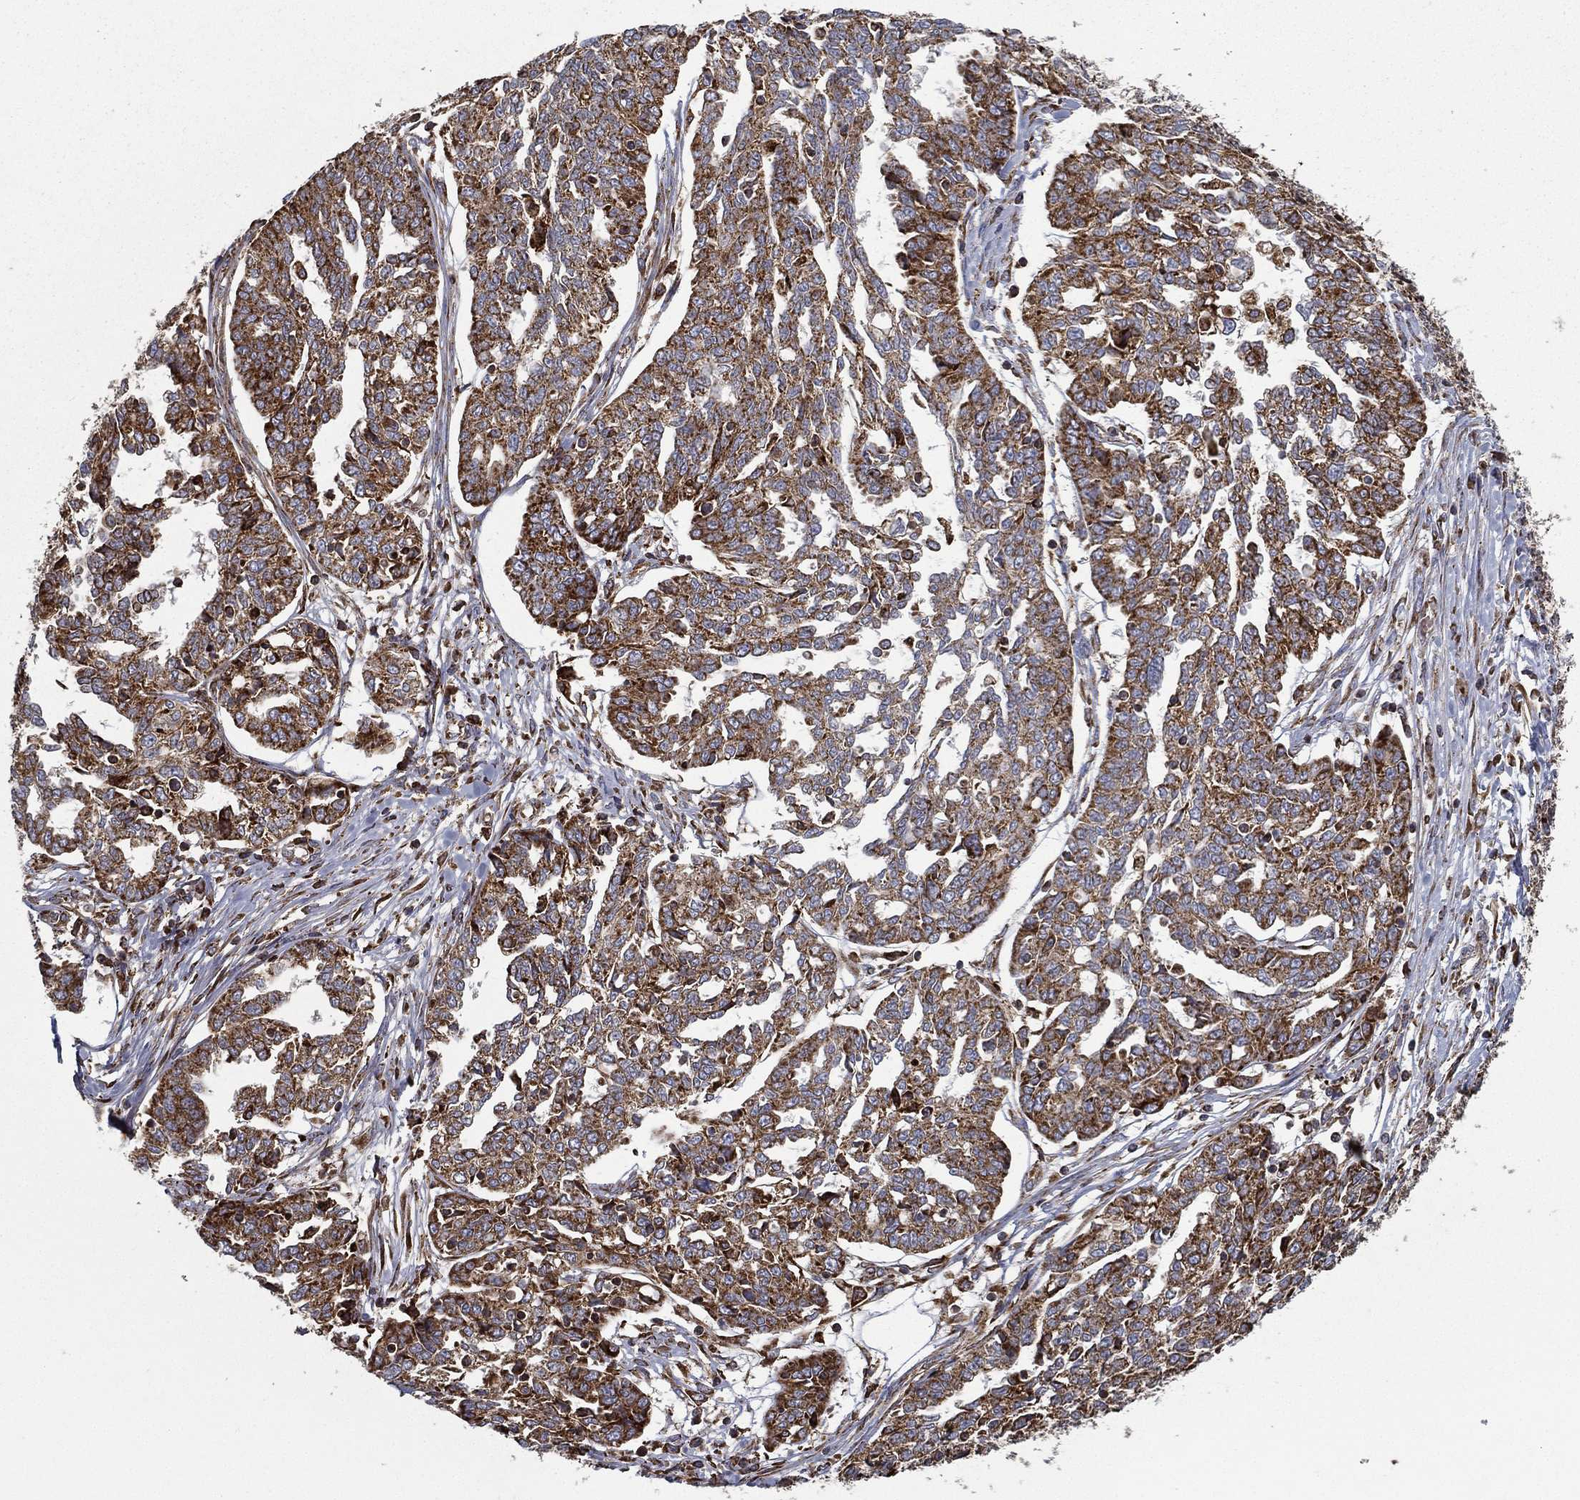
{"staining": {"intensity": "strong", "quantity": ">75%", "location": "cytoplasmic/membranous"}, "tissue": "ovarian cancer", "cell_type": "Tumor cells", "image_type": "cancer", "snomed": [{"axis": "morphology", "description": "Cystadenocarcinoma, serous, NOS"}, {"axis": "topography", "description": "Ovary"}], "caption": "Protein staining of ovarian cancer tissue demonstrates strong cytoplasmic/membranous positivity in about >75% of tumor cells.", "gene": "MT-CYB", "patient": {"sex": "female", "age": 67}}